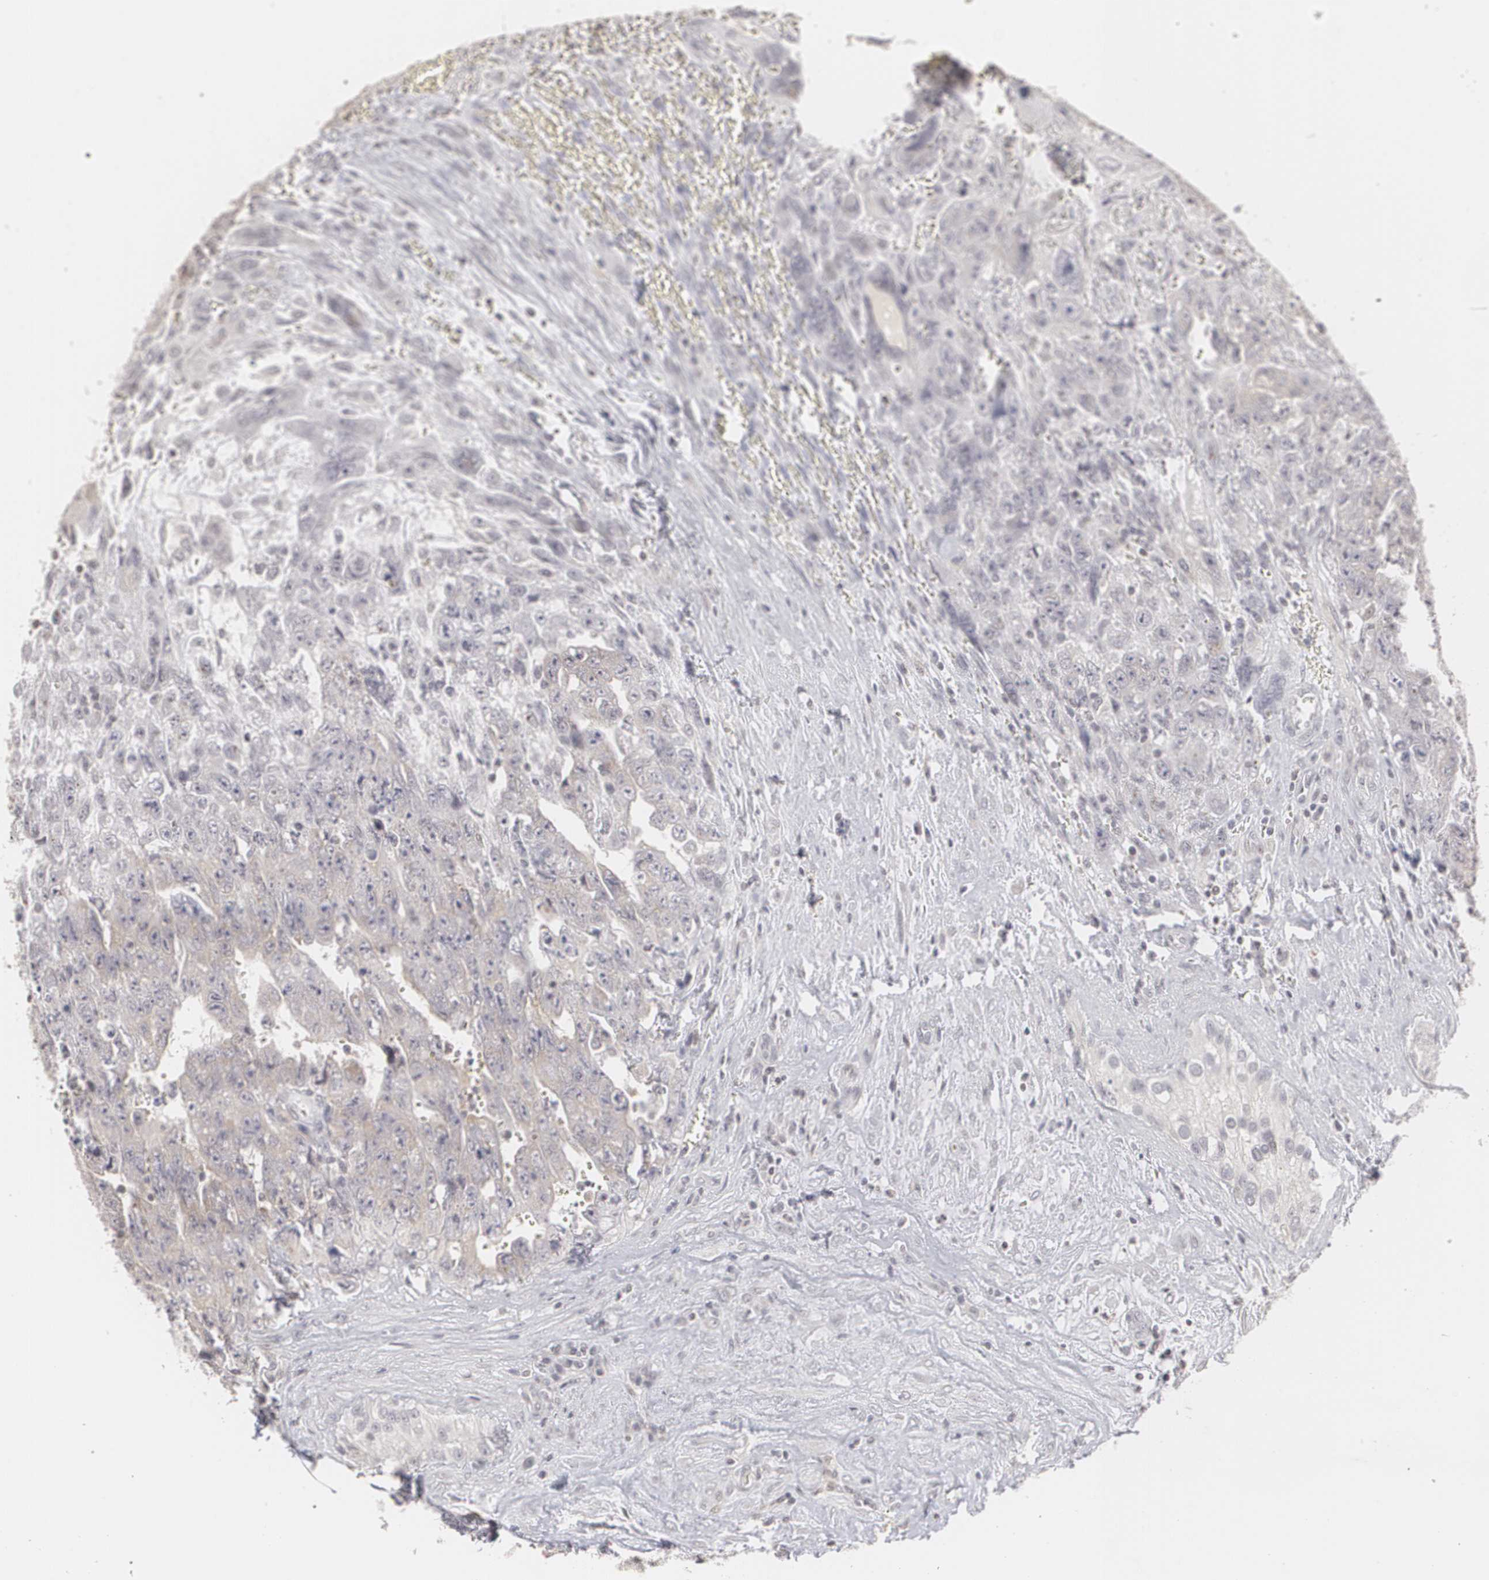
{"staining": {"intensity": "negative", "quantity": "none", "location": "none"}, "tissue": "testis cancer", "cell_type": "Tumor cells", "image_type": "cancer", "snomed": [{"axis": "morphology", "description": "Carcinoma, Embryonal, NOS"}, {"axis": "topography", "description": "Testis"}], "caption": "Protein analysis of testis embryonal carcinoma displays no significant staining in tumor cells.", "gene": "CLDN2", "patient": {"sex": "male", "age": 28}}